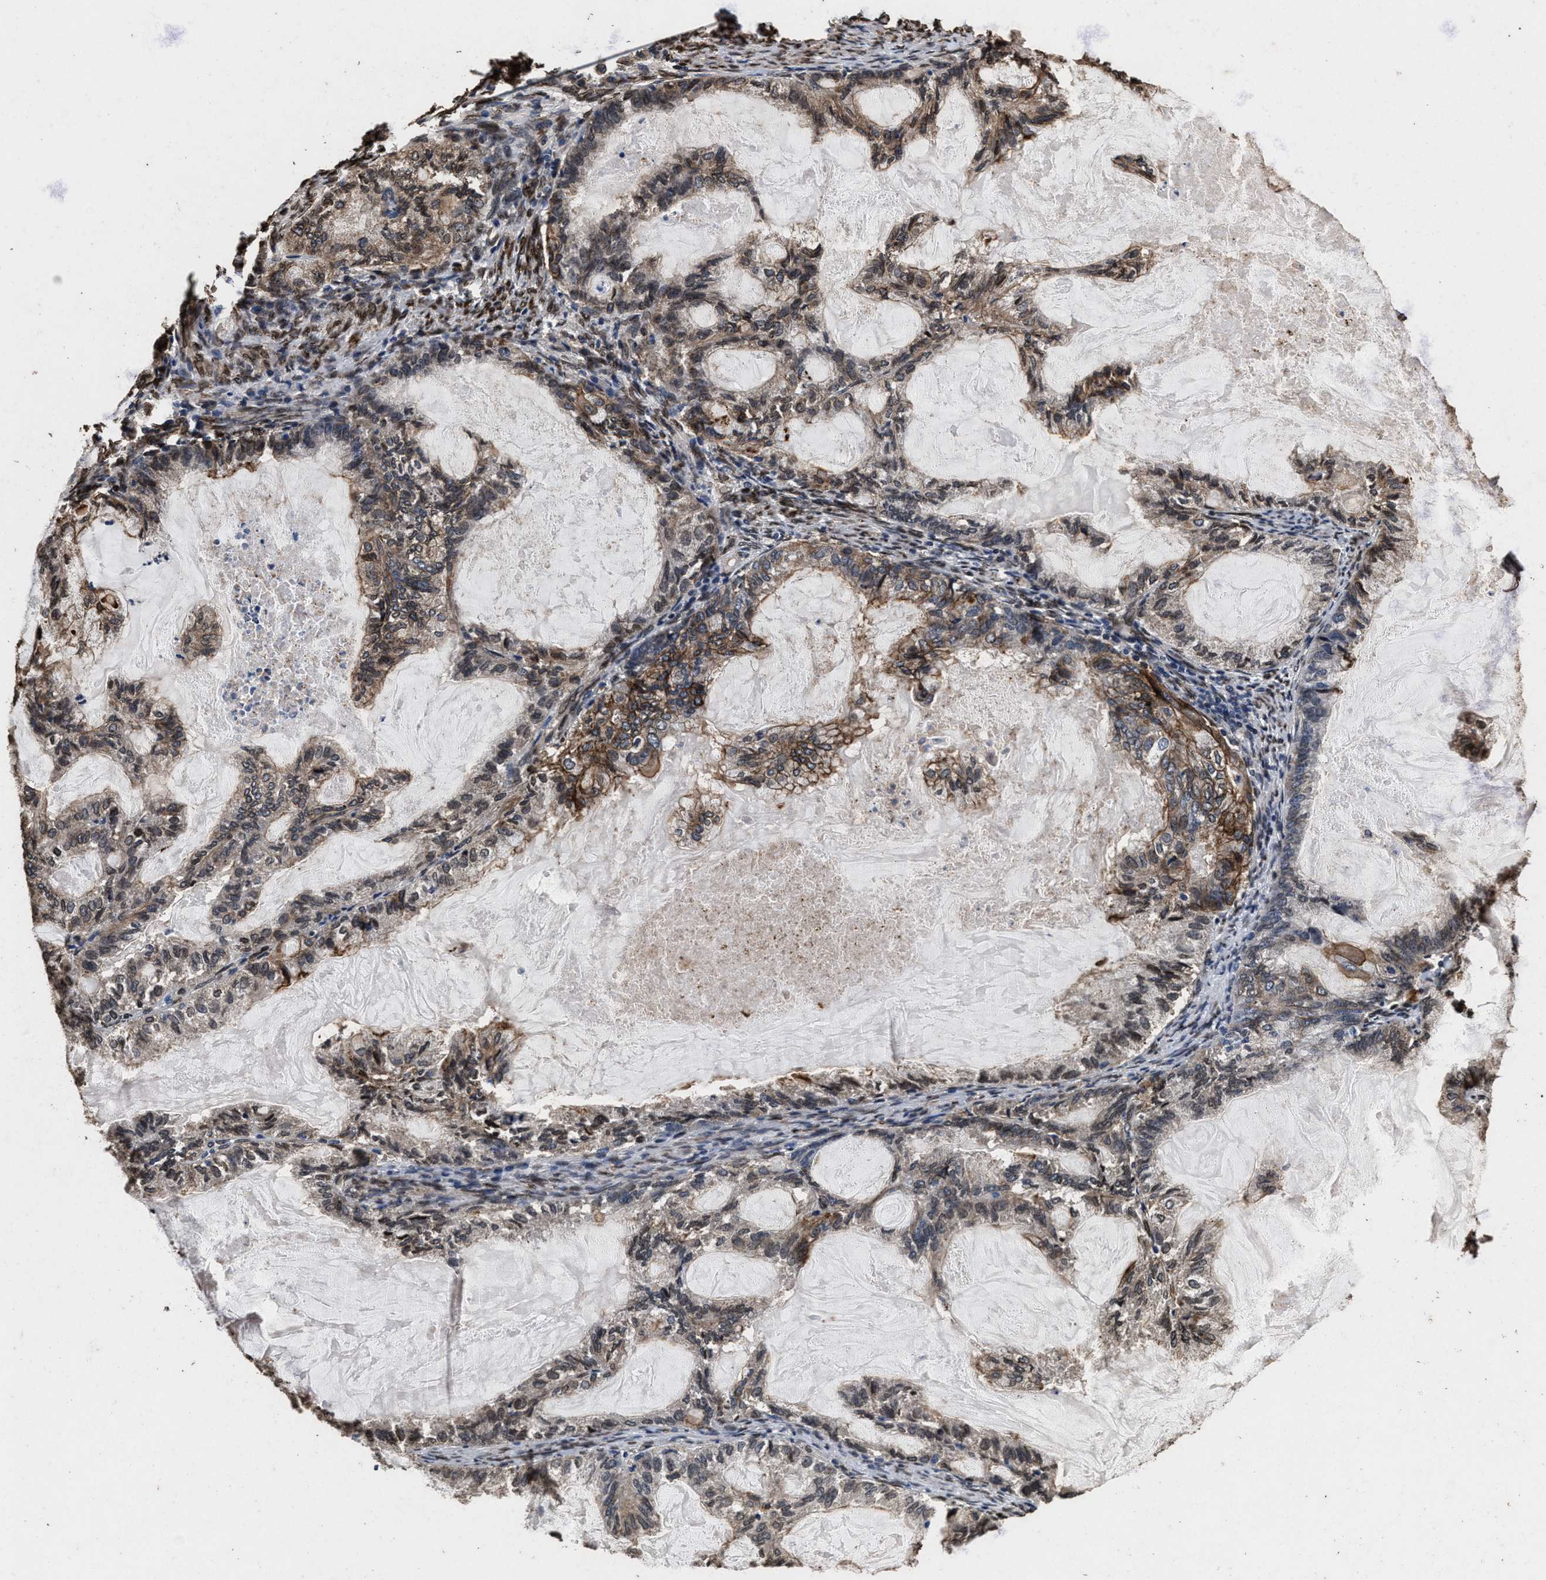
{"staining": {"intensity": "weak", "quantity": "25%-75%", "location": "cytoplasmic/membranous"}, "tissue": "endometrial cancer", "cell_type": "Tumor cells", "image_type": "cancer", "snomed": [{"axis": "morphology", "description": "Adenocarcinoma, NOS"}, {"axis": "topography", "description": "Endometrium"}], "caption": "Protein staining of adenocarcinoma (endometrial) tissue reveals weak cytoplasmic/membranous staining in approximately 25%-75% of tumor cells. (Stains: DAB (3,3'-diaminobenzidine) in brown, nuclei in blue, Microscopy: brightfield microscopy at high magnification).", "gene": "ACCS", "patient": {"sex": "female", "age": 86}}